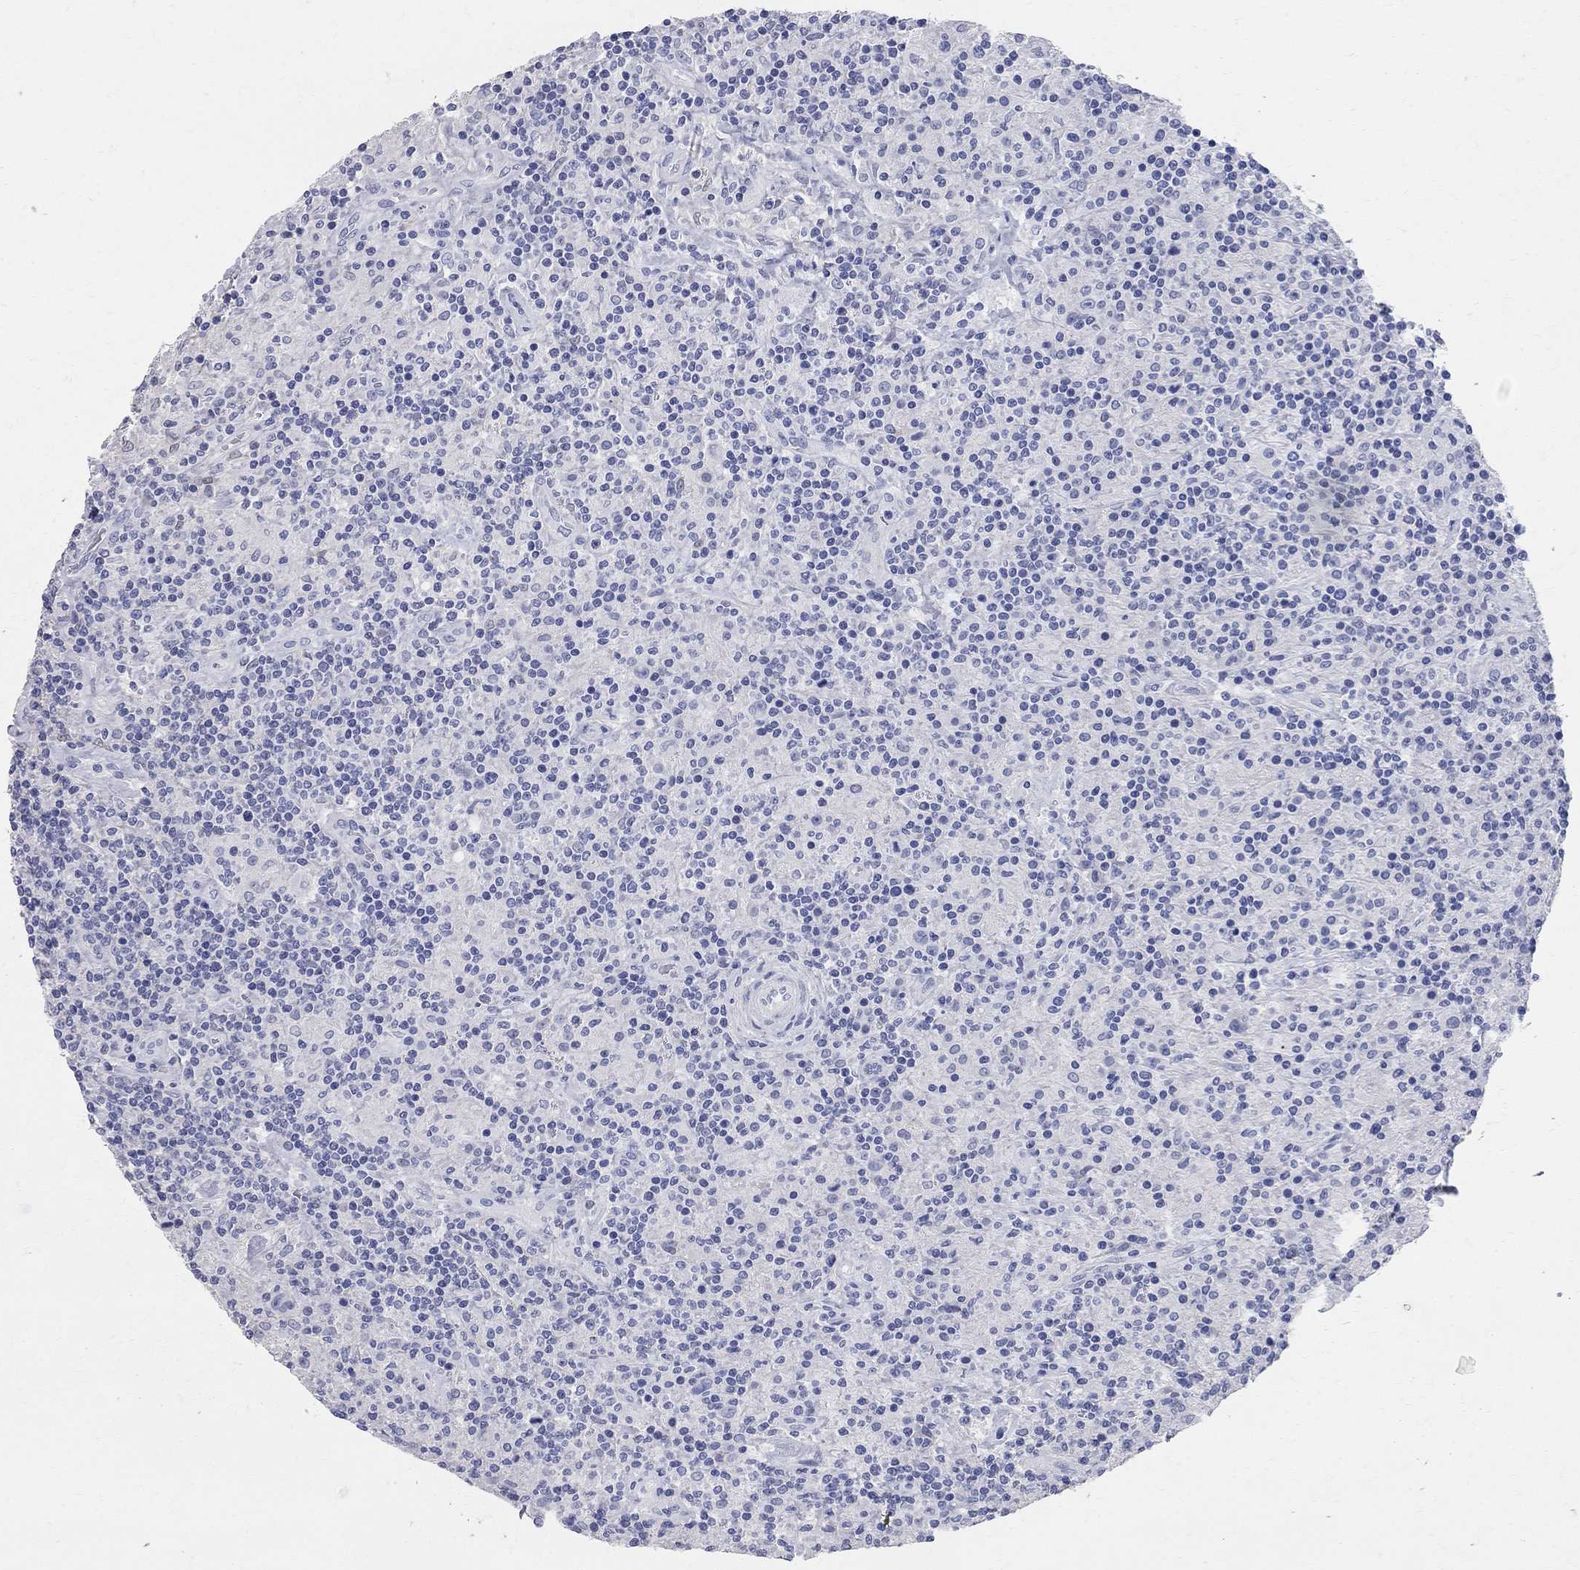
{"staining": {"intensity": "negative", "quantity": "none", "location": "none"}, "tissue": "lymphoma", "cell_type": "Tumor cells", "image_type": "cancer", "snomed": [{"axis": "morphology", "description": "Hodgkin's disease, NOS"}, {"axis": "topography", "description": "Lymph node"}], "caption": "Immunohistochemistry photomicrograph of neoplastic tissue: human Hodgkin's disease stained with DAB (3,3'-diaminobenzidine) reveals no significant protein staining in tumor cells.", "gene": "AOX1", "patient": {"sex": "male", "age": 70}}